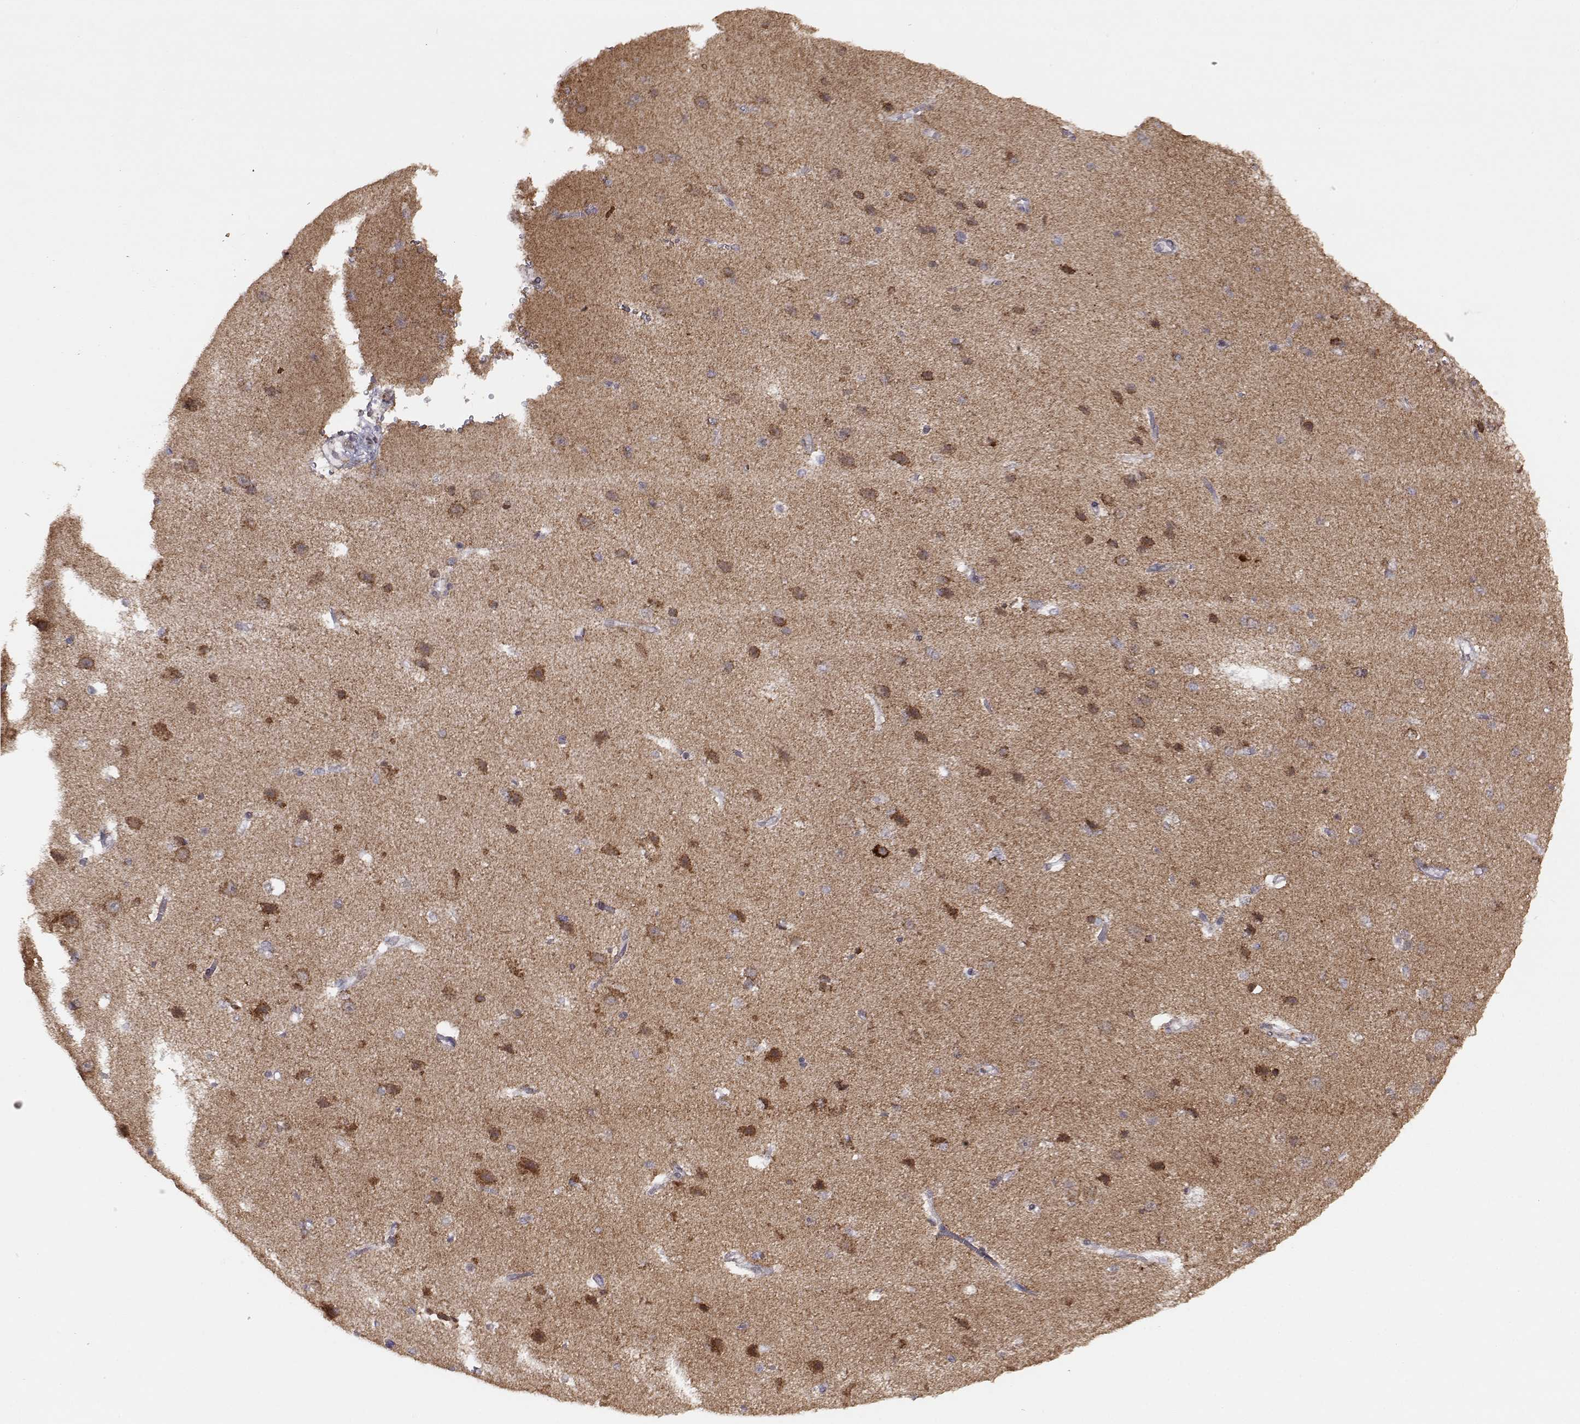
{"staining": {"intensity": "negative", "quantity": "none", "location": "none"}, "tissue": "cerebral cortex", "cell_type": "Endothelial cells", "image_type": "normal", "snomed": [{"axis": "morphology", "description": "Normal tissue, NOS"}, {"axis": "topography", "description": "Cerebral cortex"}], "caption": "Normal cerebral cortex was stained to show a protein in brown. There is no significant staining in endothelial cells. (DAB immunohistochemistry, high magnification).", "gene": "EXOG", "patient": {"sex": "male", "age": 37}}